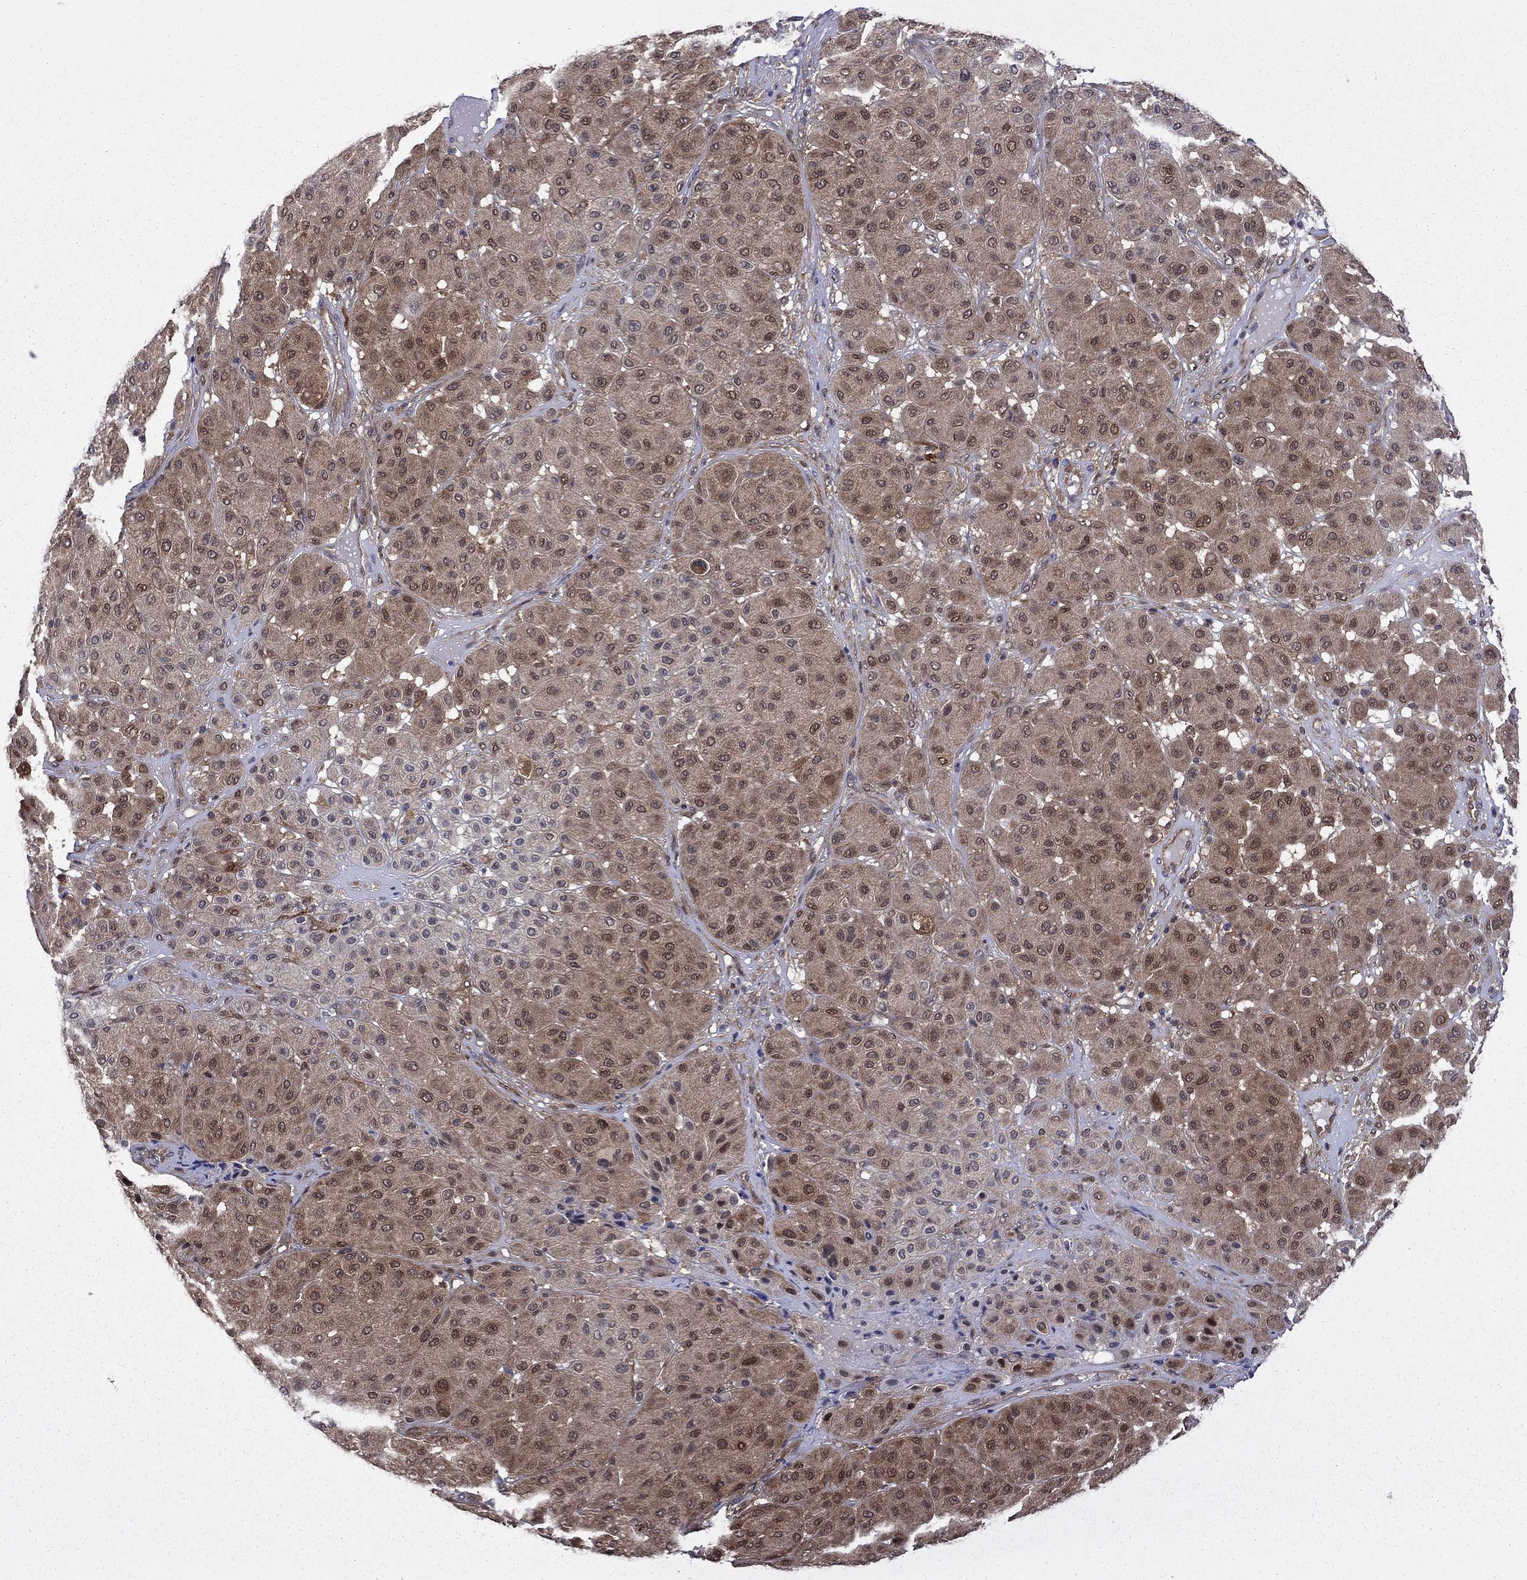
{"staining": {"intensity": "moderate", "quantity": "25%-75%", "location": "cytoplasmic/membranous,nuclear"}, "tissue": "melanoma", "cell_type": "Tumor cells", "image_type": "cancer", "snomed": [{"axis": "morphology", "description": "Malignant melanoma, Metastatic site"}, {"axis": "topography", "description": "Smooth muscle"}], "caption": "Melanoma stained with a protein marker displays moderate staining in tumor cells.", "gene": "TPMT", "patient": {"sex": "male", "age": 41}}